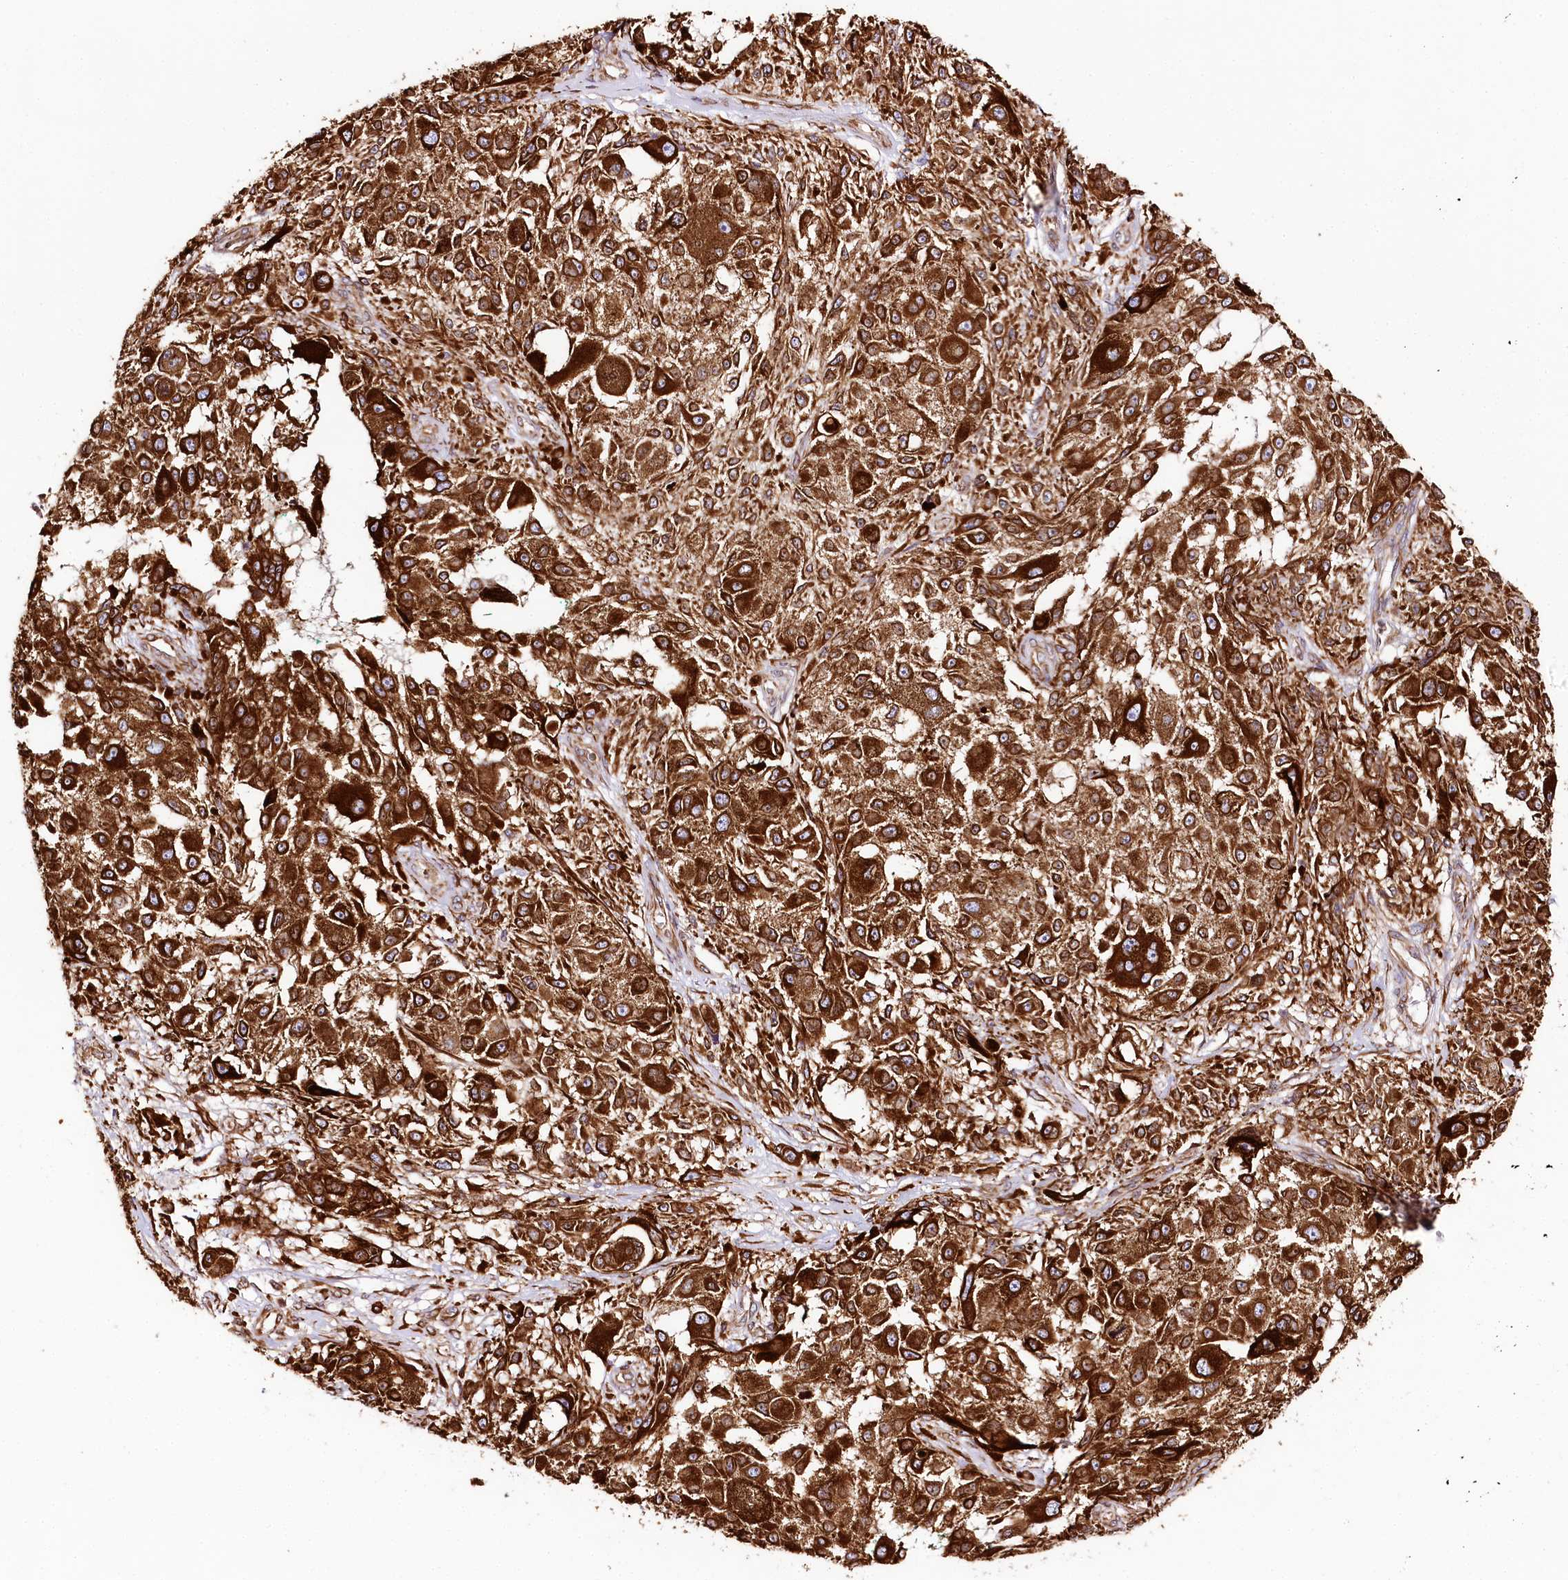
{"staining": {"intensity": "strong", "quantity": ">75%", "location": "cytoplasmic/membranous"}, "tissue": "melanoma", "cell_type": "Tumor cells", "image_type": "cancer", "snomed": [{"axis": "morphology", "description": "Necrosis, NOS"}, {"axis": "morphology", "description": "Malignant melanoma, NOS"}, {"axis": "topography", "description": "Skin"}], "caption": "Malignant melanoma stained with immunohistochemistry shows strong cytoplasmic/membranous positivity in approximately >75% of tumor cells.", "gene": "CNPY2", "patient": {"sex": "female", "age": 87}}